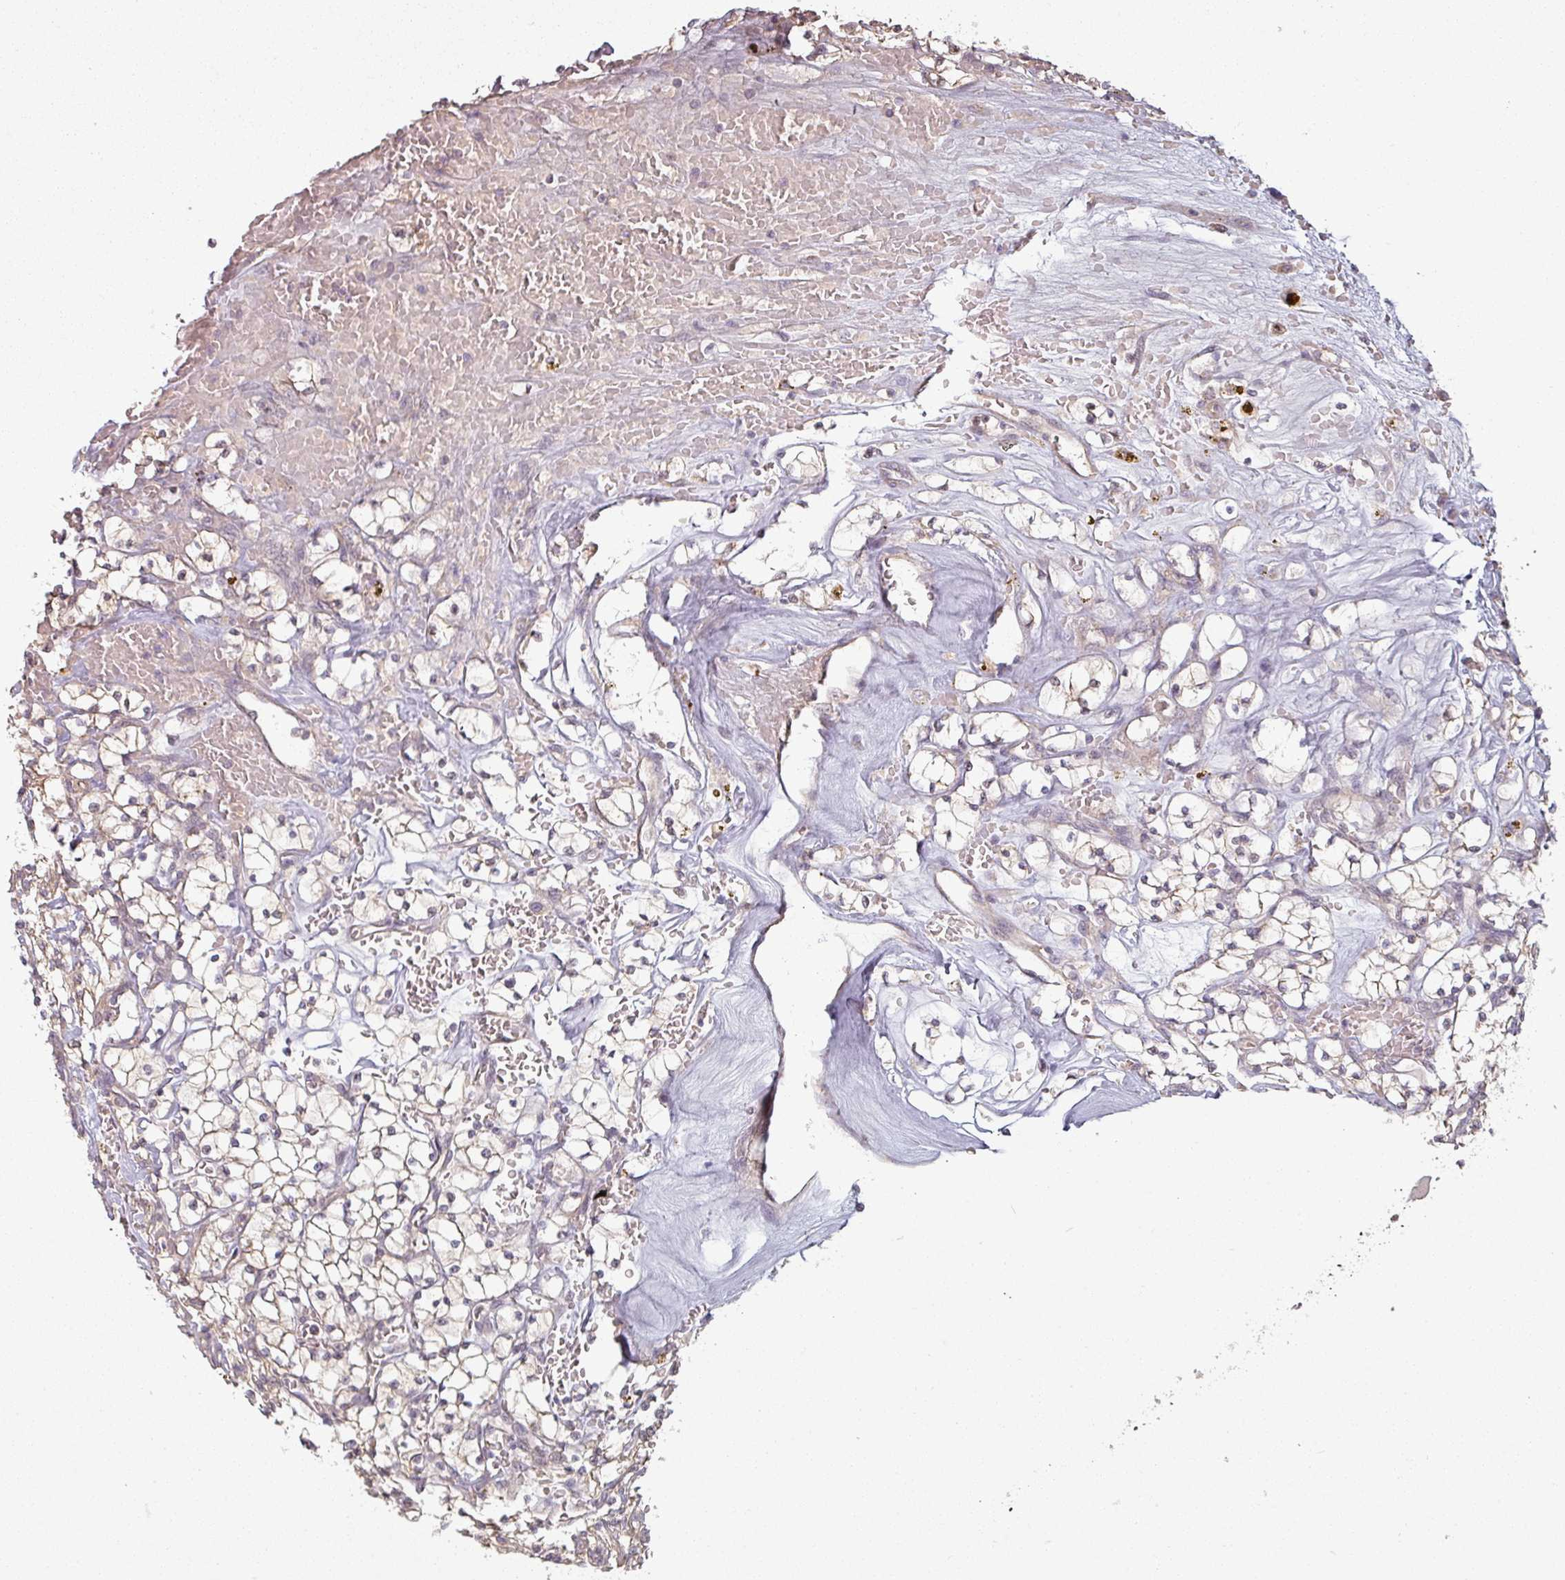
{"staining": {"intensity": "weak", "quantity": "<25%", "location": "cytoplasmic/membranous"}, "tissue": "renal cancer", "cell_type": "Tumor cells", "image_type": "cancer", "snomed": [{"axis": "morphology", "description": "Adenocarcinoma, NOS"}, {"axis": "topography", "description": "Kidney"}], "caption": "A micrograph of human renal adenocarcinoma is negative for staining in tumor cells.", "gene": "PLEKHJ1", "patient": {"sex": "female", "age": 64}}